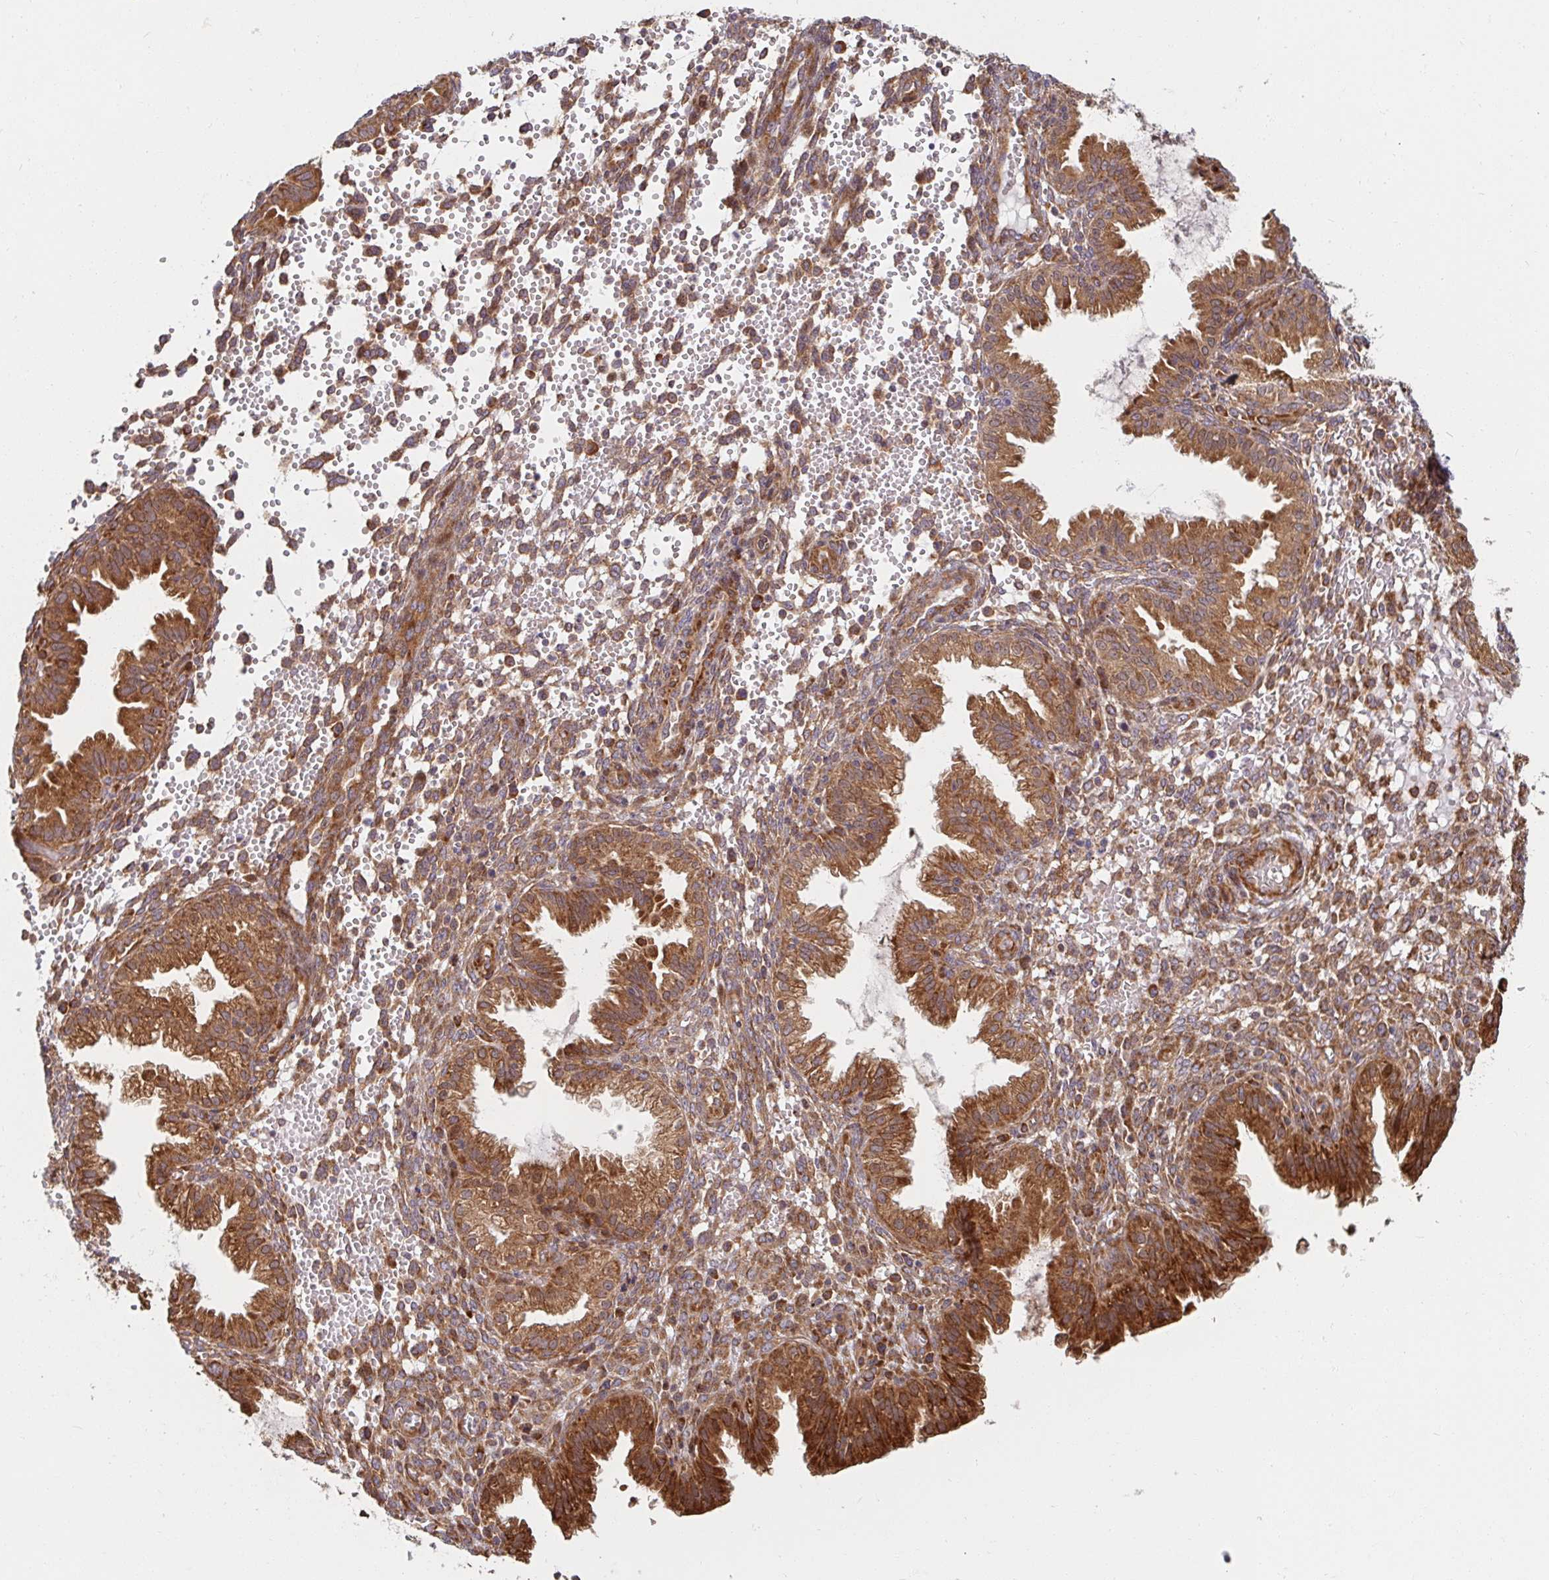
{"staining": {"intensity": "moderate", "quantity": ">75%", "location": "cytoplasmic/membranous"}, "tissue": "endometrium", "cell_type": "Cells in endometrial stroma", "image_type": "normal", "snomed": [{"axis": "morphology", "description": "Normal tissue, NOS"}, {"axis": "topography", "description": "Endometrium"}], "caption": "IHC histopathology image of normal human endometrium stained for a protein (brown), which reveals medium levels of moderate cytoplasmic/membranous expression in approximately >75% of cells in endometrial stroma.", "gene": "BTF3", "patient": {"sex": "female", "age": 33}}